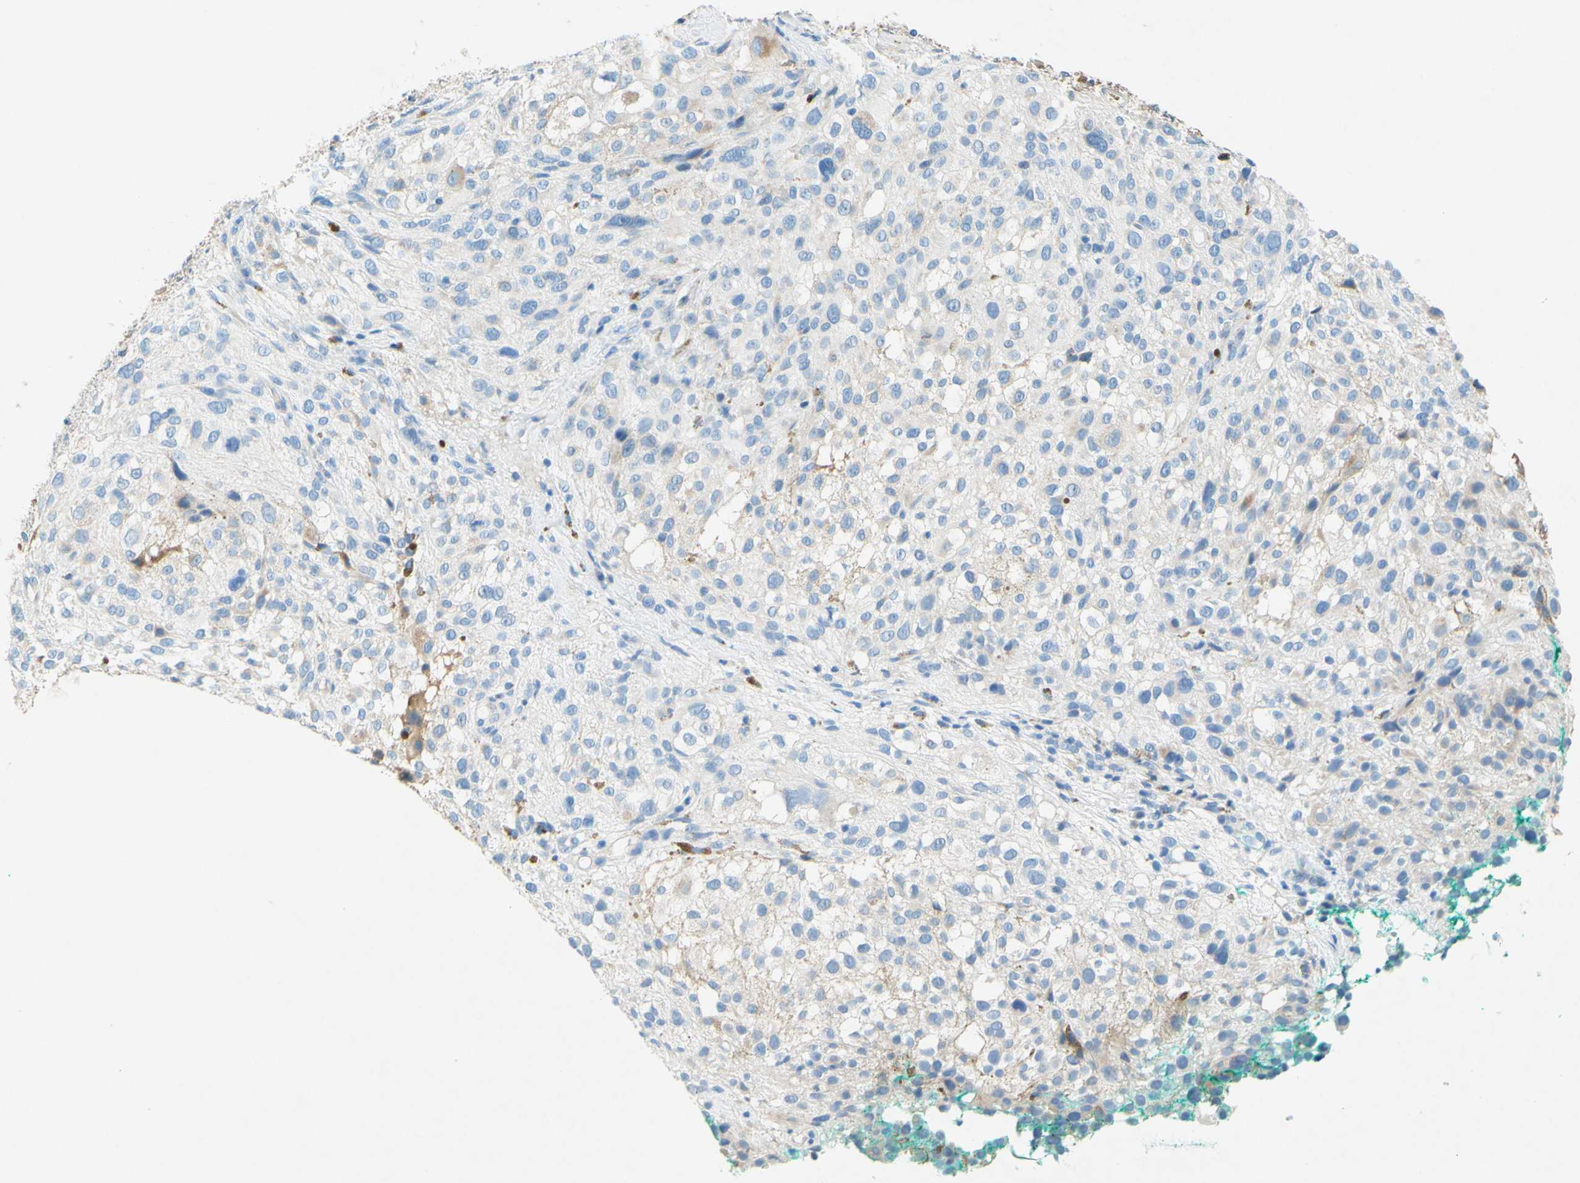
{"staining": {"intensity": "negative", "quantity": "none", "location": "none"}, "tissue": "melanoma", "cell_type": "Tumor cells", "image_type": "cancer", "snomed": [{"axis": "morphology", "description": "Necrosis, NOS"}, {"axis": "morphology", "description": "Malignant melanoma, NOS"}, {"axis": "topography", "description": "Skin"}], "caption": "A high-resolution photomicrograph shows IHC staining of melanoma, which shows no significant expression in tumor cells.", "gene": "SLC46A1", "patient": {"sex": "female", "age": 87}}